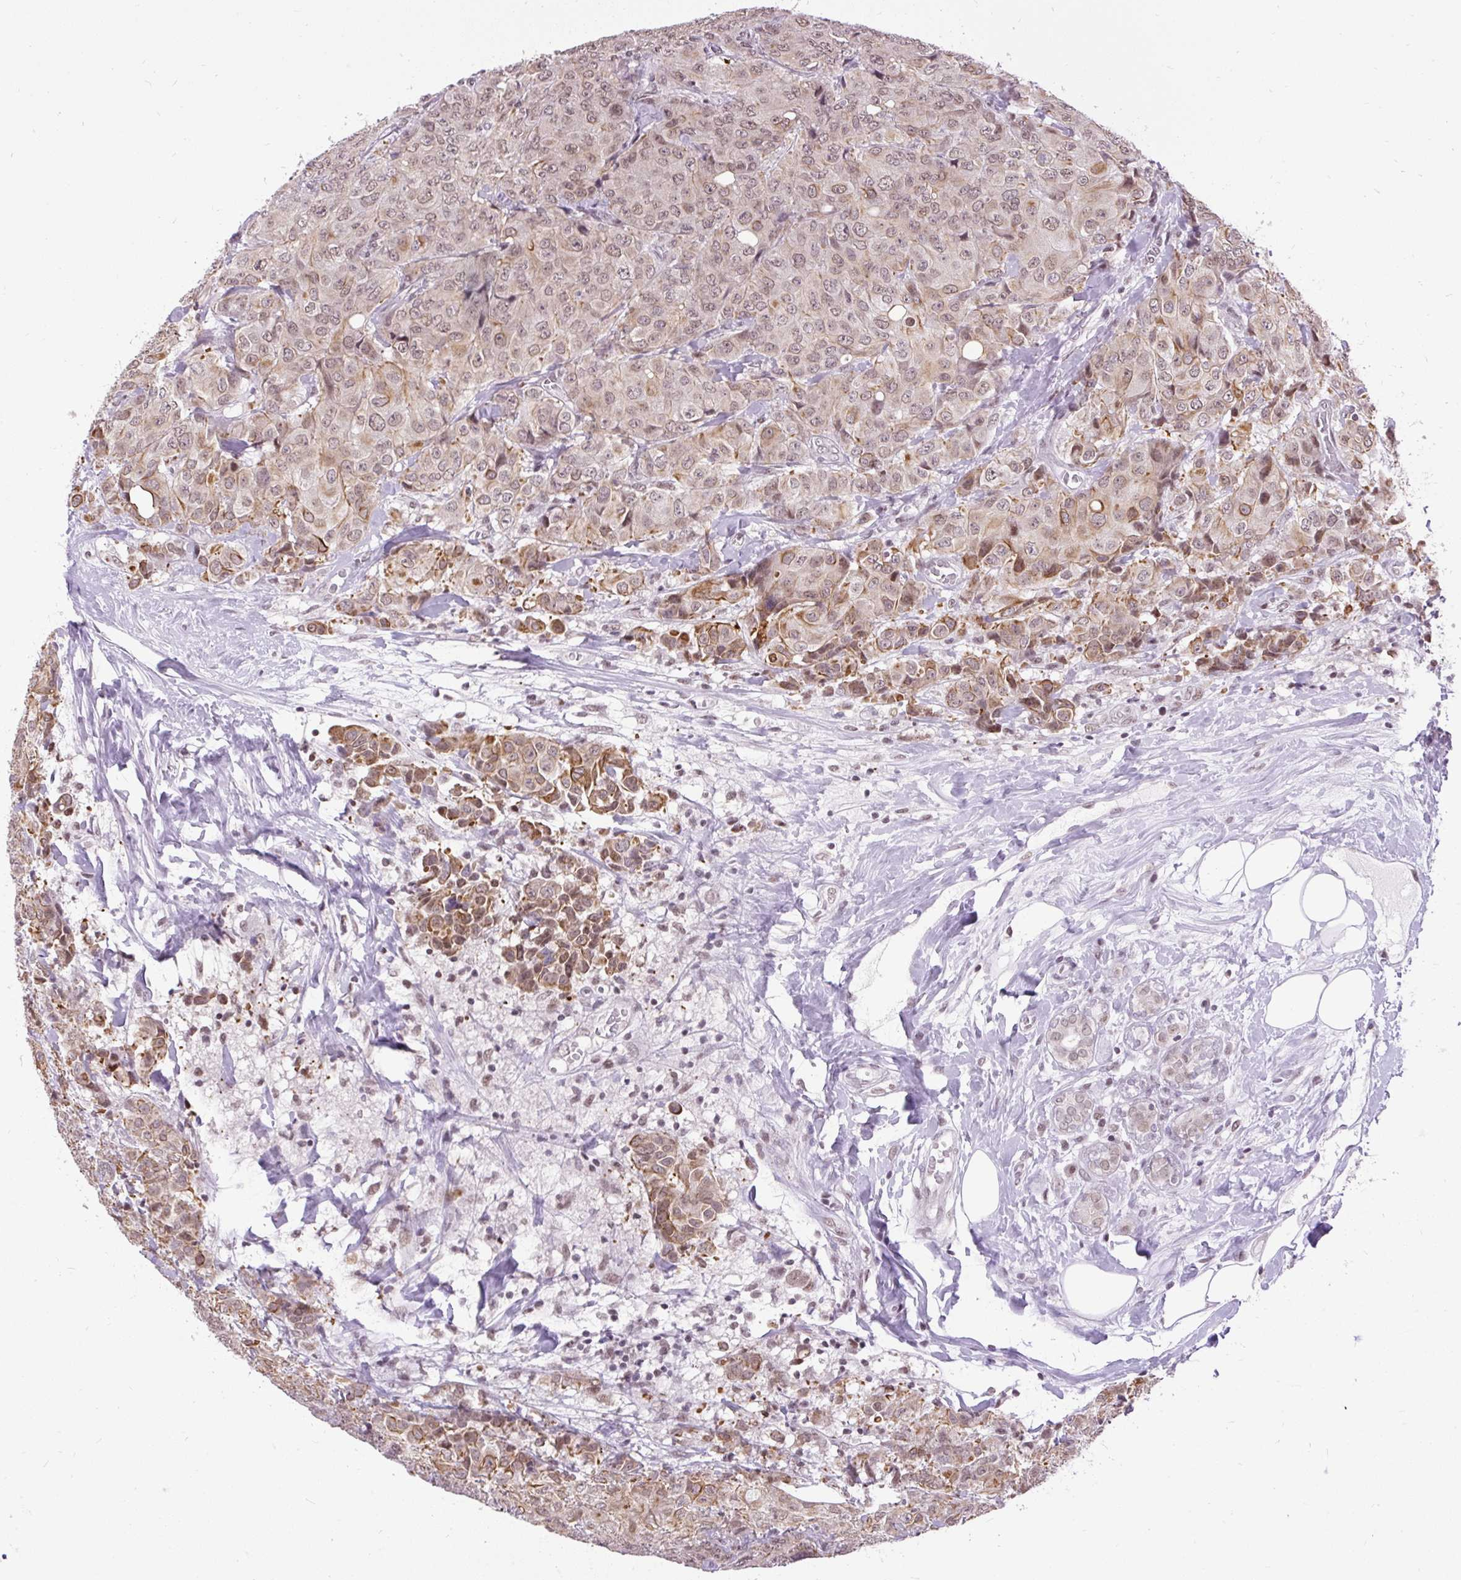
{"staining": {"intensity": "weak", "quantity": ">75%", "location": "cytoplasmic/membranous,nuclear"}, "tissue": "breast cancer", "cell_type": "Tumor cells", "image_type": "cancer", "snomed": [{"axis": "morphology", "description": "Duct carcinoma"}, {"axis": "topography", "description": "Breast"}], "caption": "The micrograph shows staining of breast invasive ductal carcinoma, revealing weak cytoplasmic/membranous and nuclear protein staining (brown color) within tumor cells.", "gene": "ZNF672", "patient": {"sex": "female", "age": 43}}